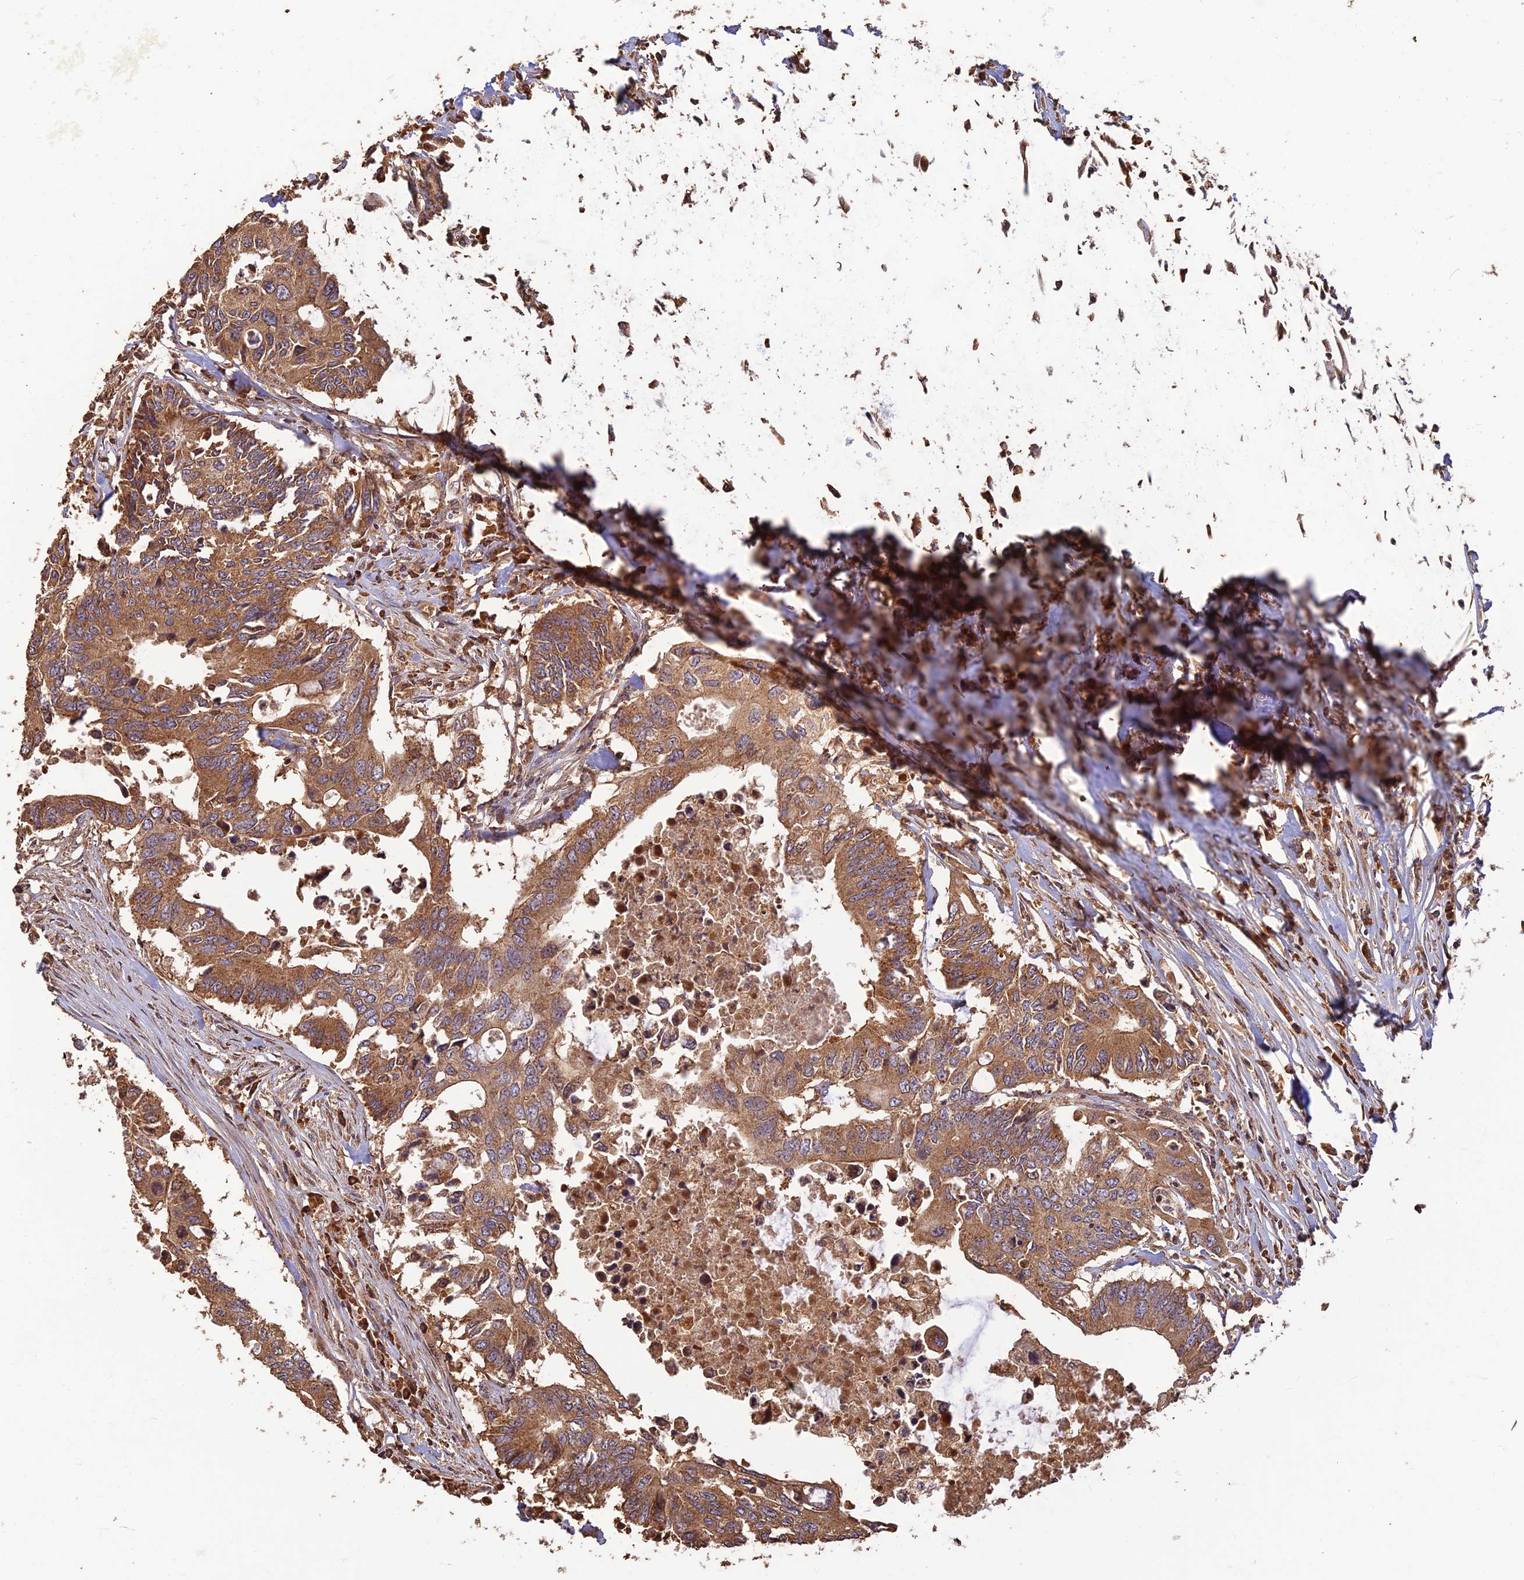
{"staining": {"intensity": "moderate", "quantity": ">75%", "location": "cytoplasmic/membranous"}, "tissue": "colorectal cancer", "cell_type": "Tumor cells", "image_type": "cancer", "snomed": [{"axis": "morphology", "description": "Adenocarcinoma, NOS"}, {"axis": "topography", "description": "Colon"}], "caption": "The image reveals staining of colorectal cancer (adenocarcinoma), revealing moderate cytoplasmic/membranous protein positivity (brown color) within tumor cells.", "gene": "CORO1C", "patient": {"sex": "male", "age": 71}}